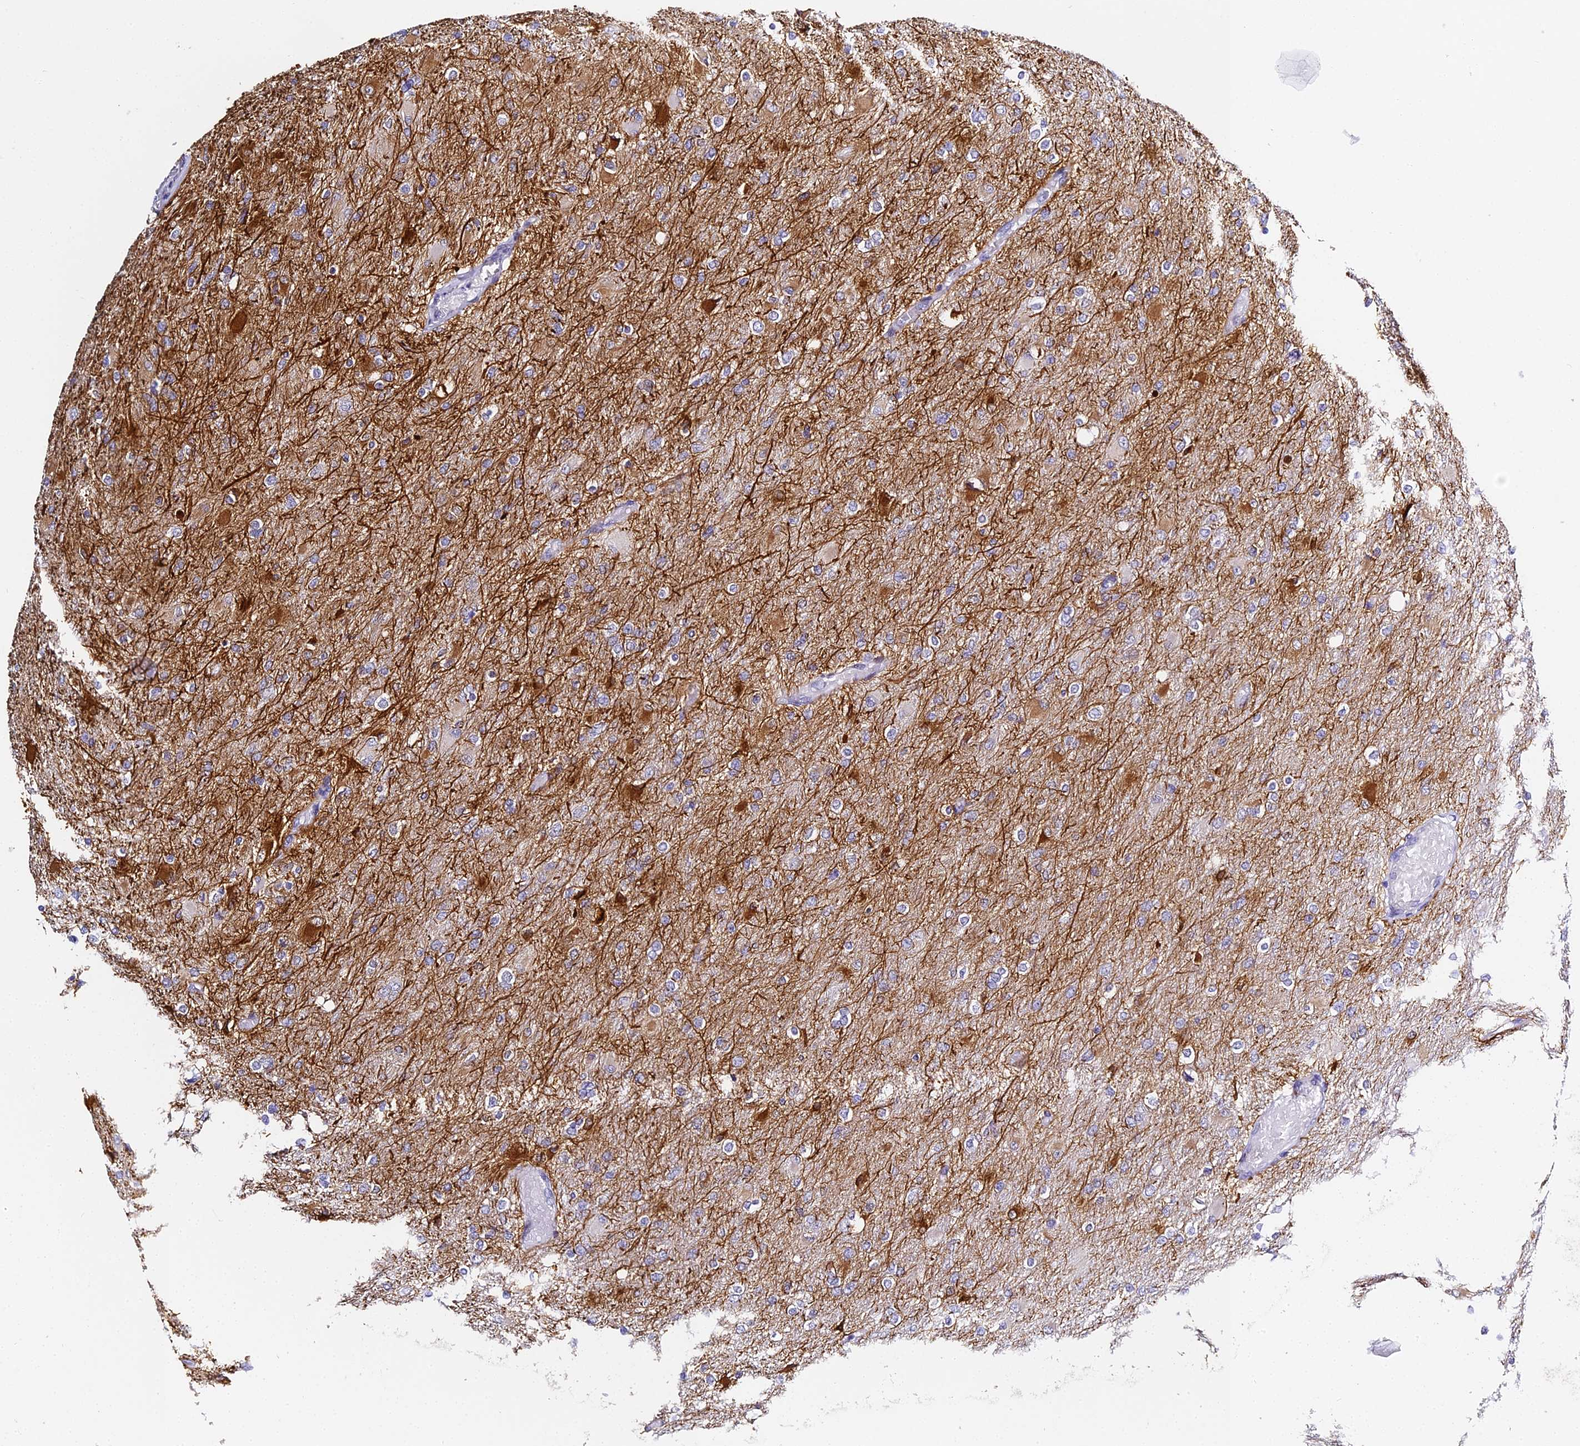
{"staining": {"intensity": "negative", "quantity": "none", "location": "none"}, "tissue": "glioma", "cell_type": "Tumor cells", "image_type": "cancer", "snomed": [{"axis": "morphology", "description": "Glioma, malignant, High grade"}, {"axis": "topography", "description": "Cerebral cortex"}], "caption": "The micrograph demonstrates no significant staining in tumor cells of glioma.", "gene": "SERP1", "patient": {"sex": "female", "age": 36}}